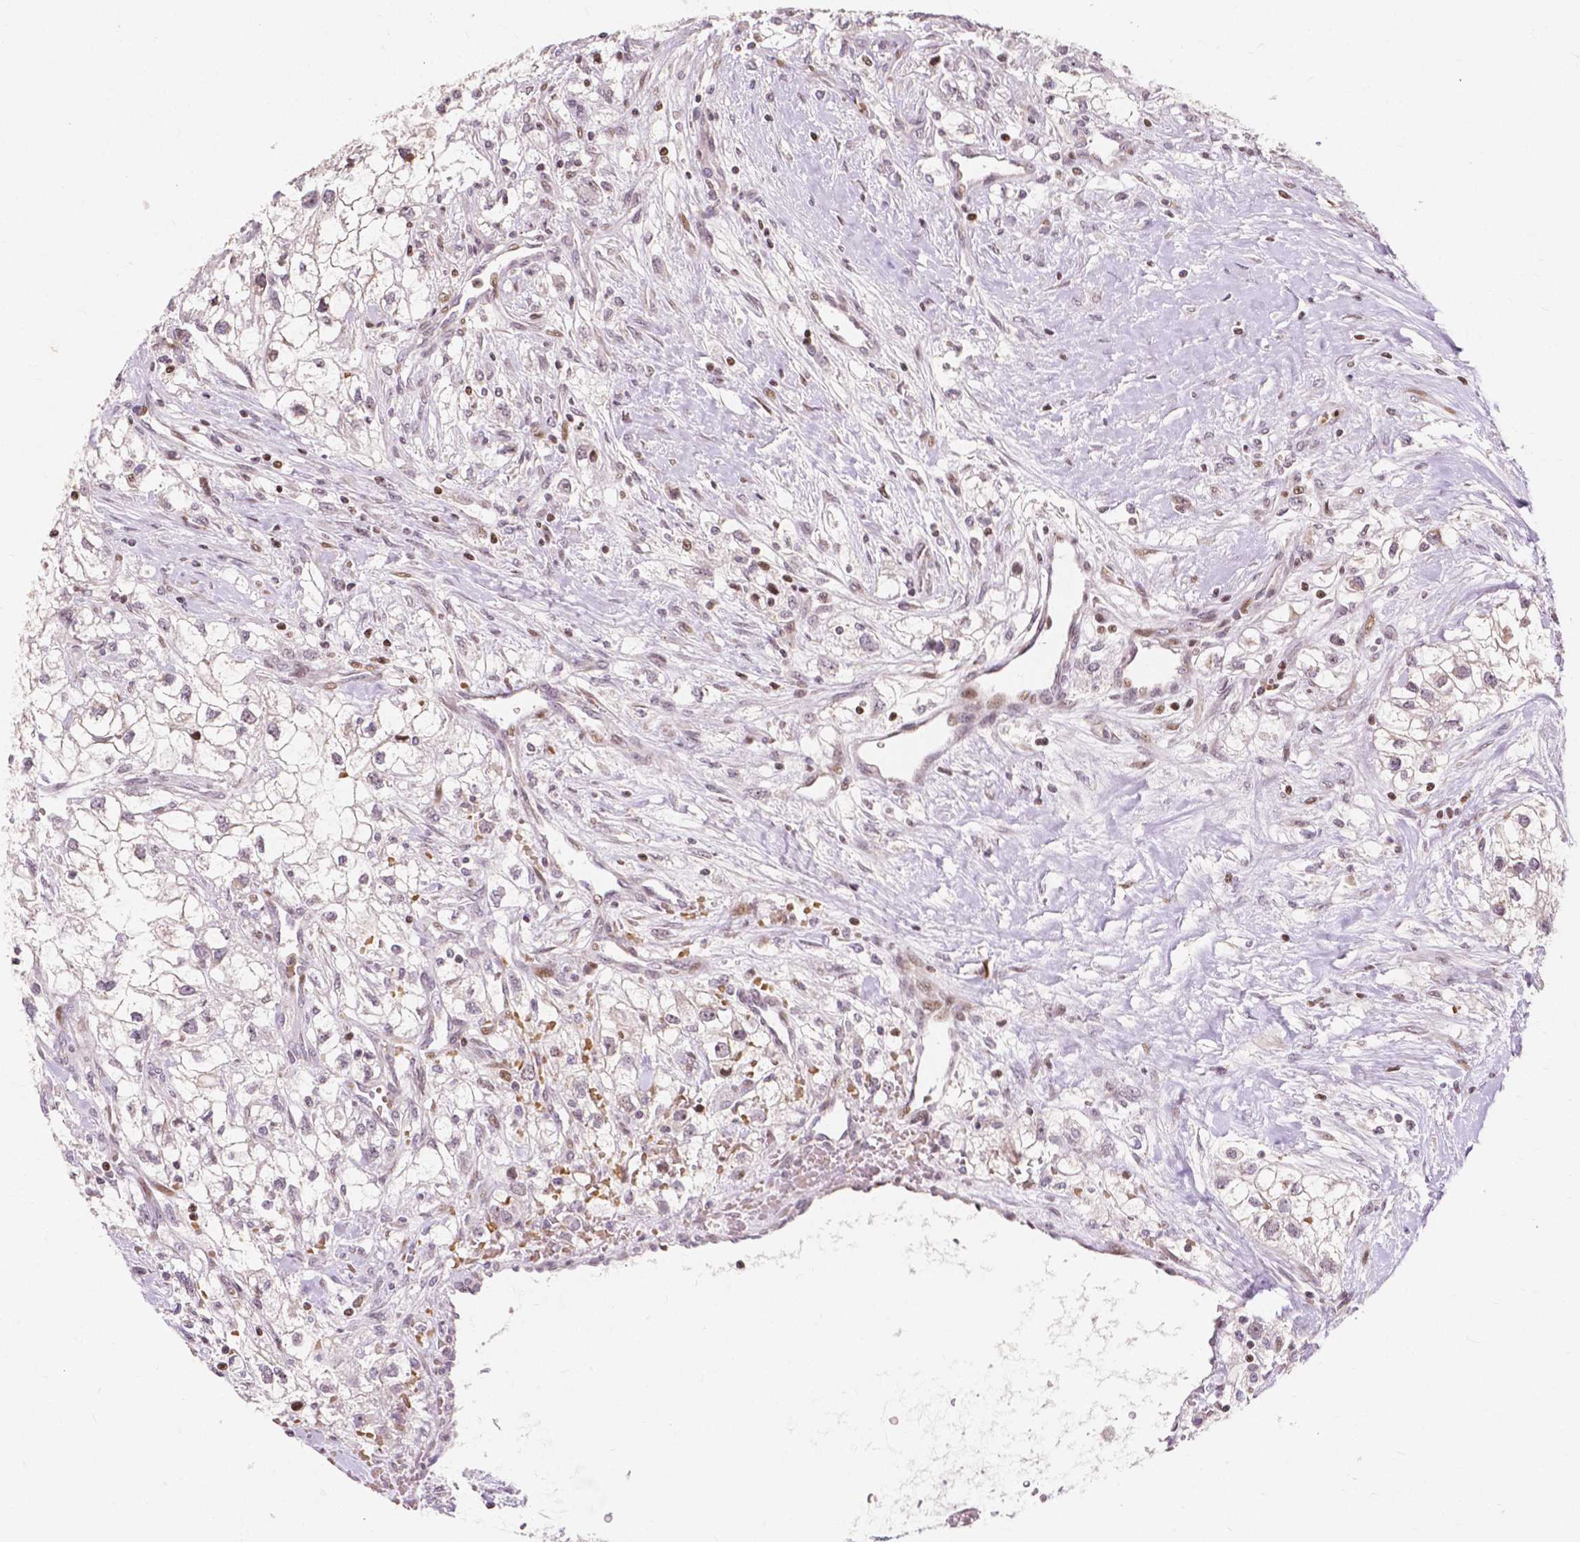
{"staining": {"intensity": "negative", "quantity": "none", "location": "none"}, "tissue": "renal cancer", "cell_type": "Tumor cells", "image_type": "cancer", "snomed": [{"axis": "morphology", "description": "Adenocarcinoma, NOS"}, {"axis": "topography", "description": "Kidney"}], "caption": "This is a histopathology image of immunohistochemistry staining of renal cancer (adenocarcinoma), which shows no expression in tumor cells.", "gene": "PTPN18", "patient": {"sex": "male", "age": 59}}